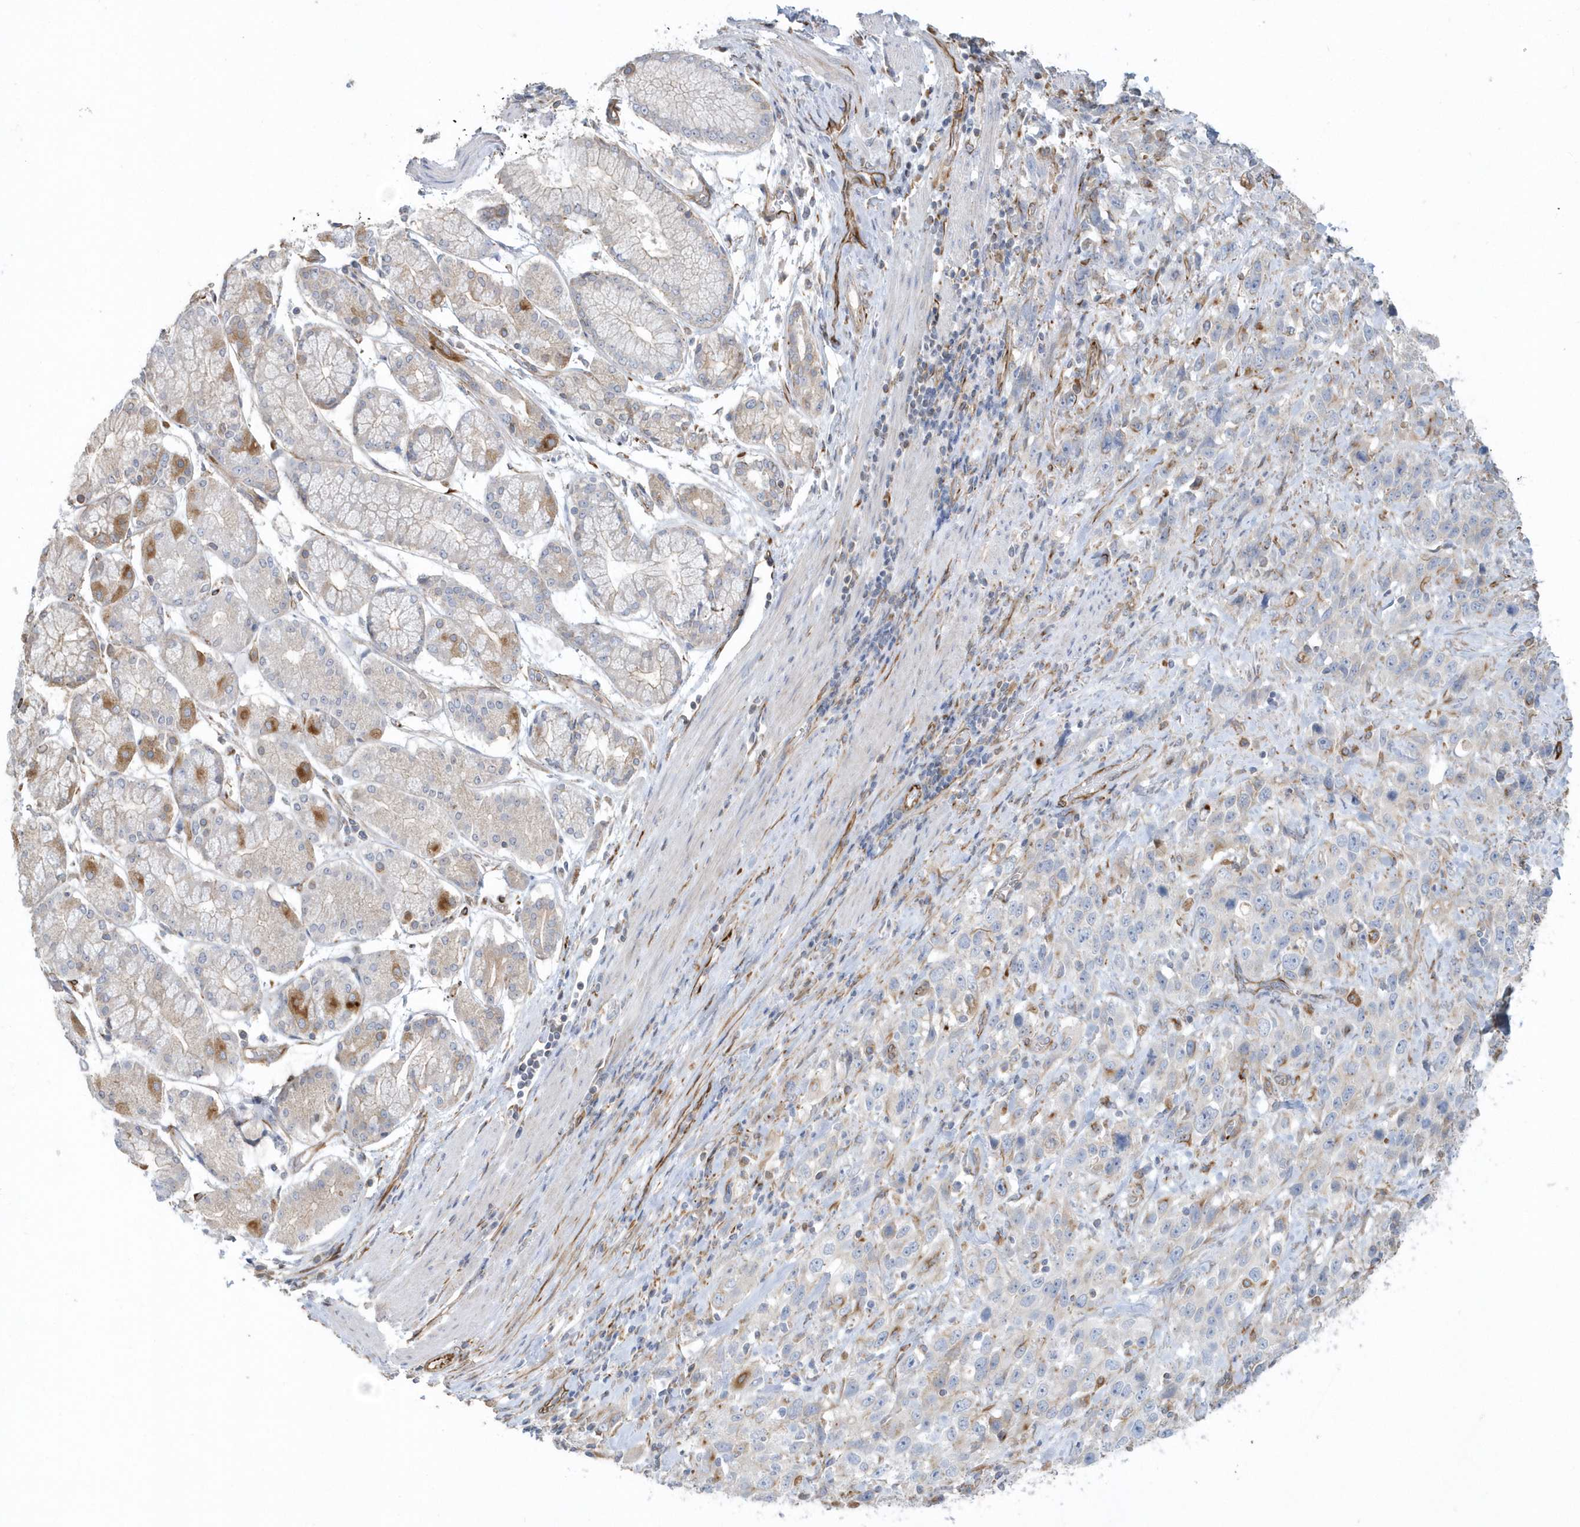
{"staining": {"intensity": "negative", "quantity": "none", "location": "none"}, "tissue": "stomach cancer", "cell_type": "Tumor cells", "image_type": "cancer", "snomed": [{"axis": "morphology", "description": "Normal tissue, NOS"}, {"axis": "morphology", "description": "Adenocarcinoma, NOS"}, {"axis": "topography", "description": "Lymph node"}, {"axis": "topography", "description": "Stomach"}], "caption": "Image shows no significant protein staining in tumor cells of stomach adenocarcinoma.", "gene": "RAB17", "patient": {"sex": "male", "age": 48}}